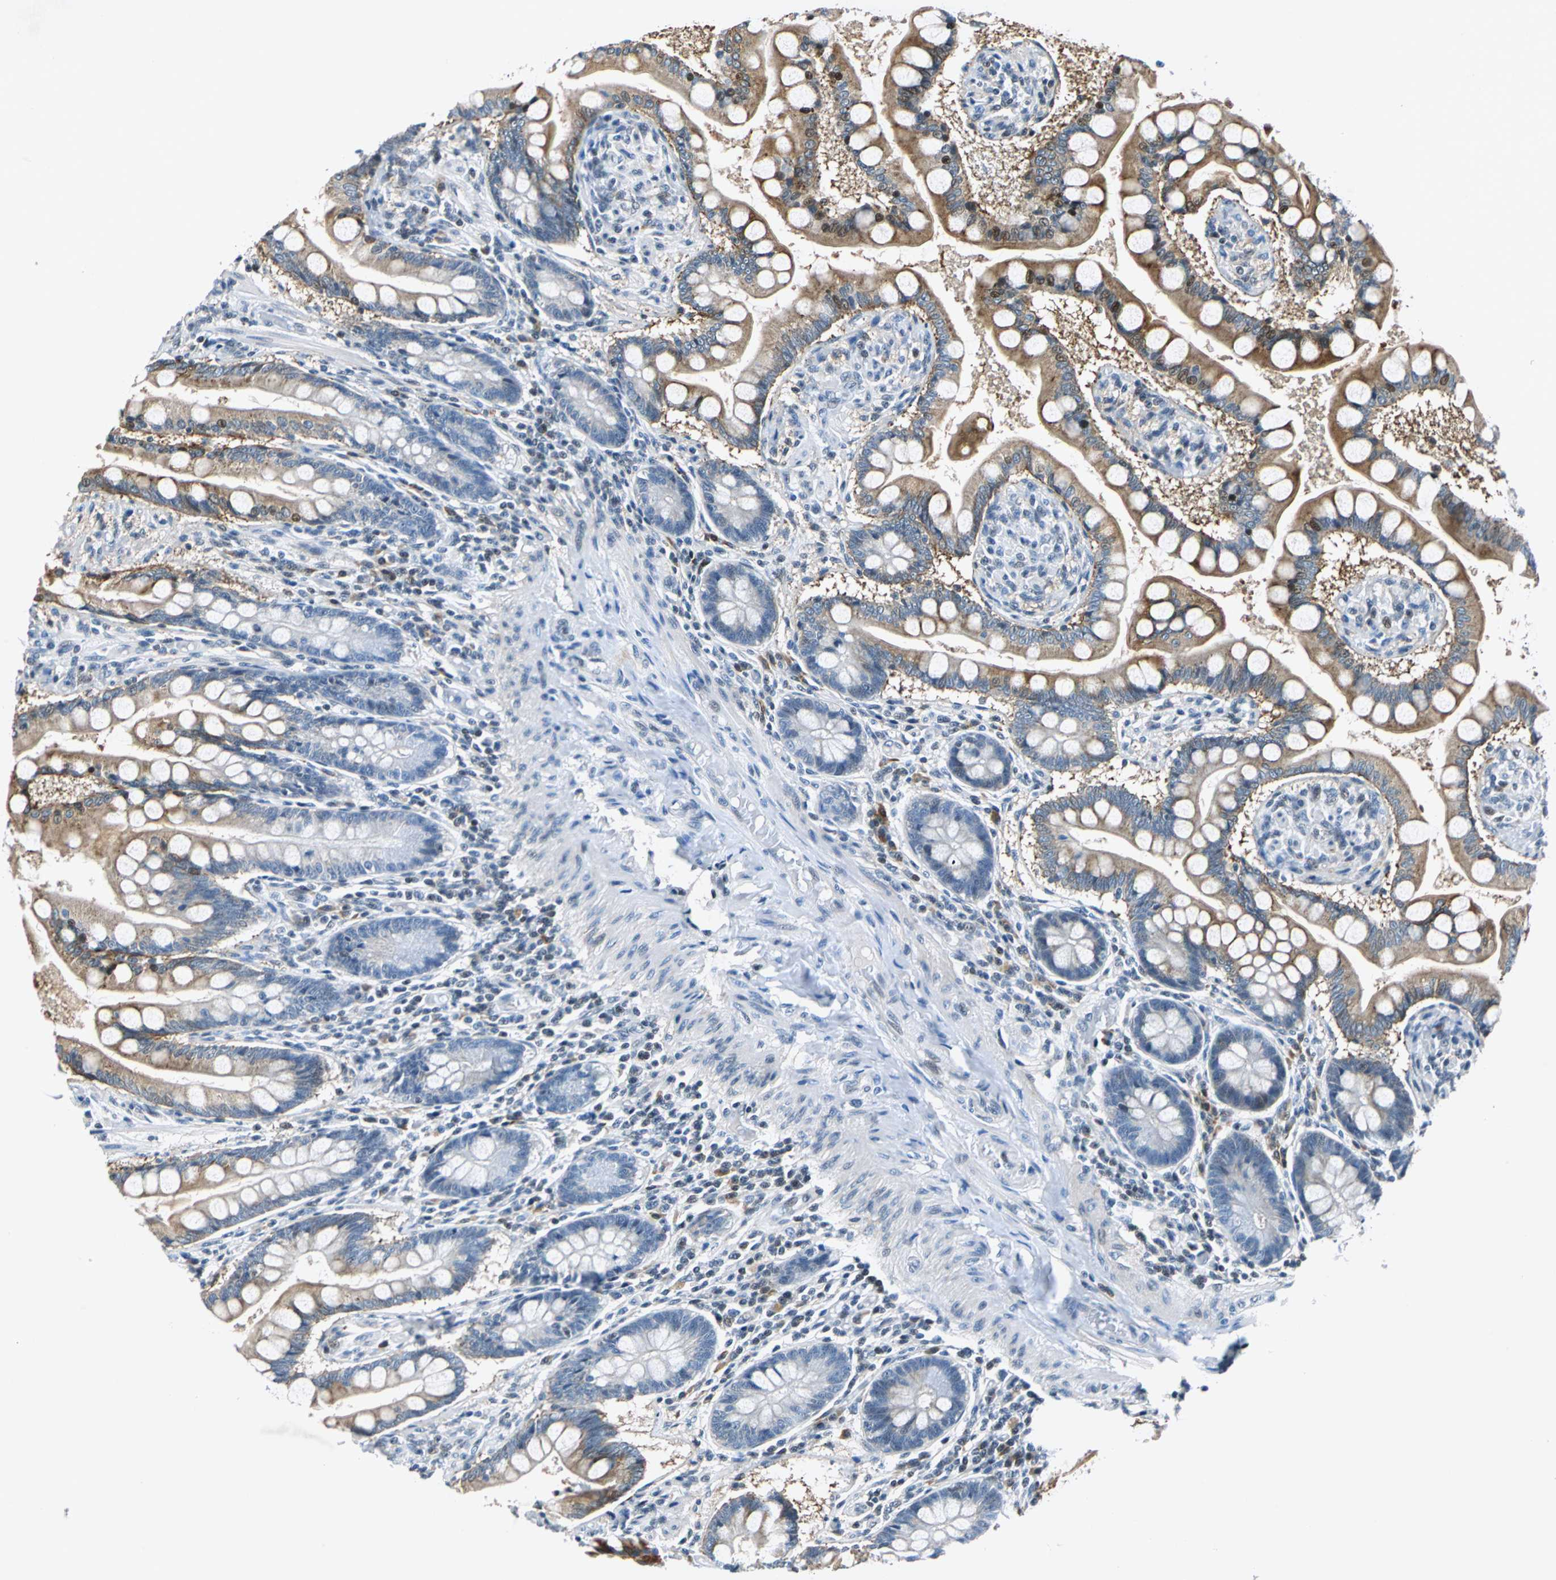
{"staining": {"intensity": "strong", "quantity": "25%-75%", "location": "cytoplasmic/membranous"}, "tissue": "small intestine", "cell_type": "Glandular cells", "image_type": "normal", "snomed": [{"axis": "morphology", "description": "Normal tissue, NOS"}, {"axis": "topography", "description": "Small intestine"}], "caption": "A high-resolution photomicrograph shows immunohistochemistry staining of unremarkable small intestine, which shows strong cytoplasmic/membranous expression in about 25%-75% of glandular cells.", "gene": "HCFC2", "patient": {"sex": "male", "age": 41}}